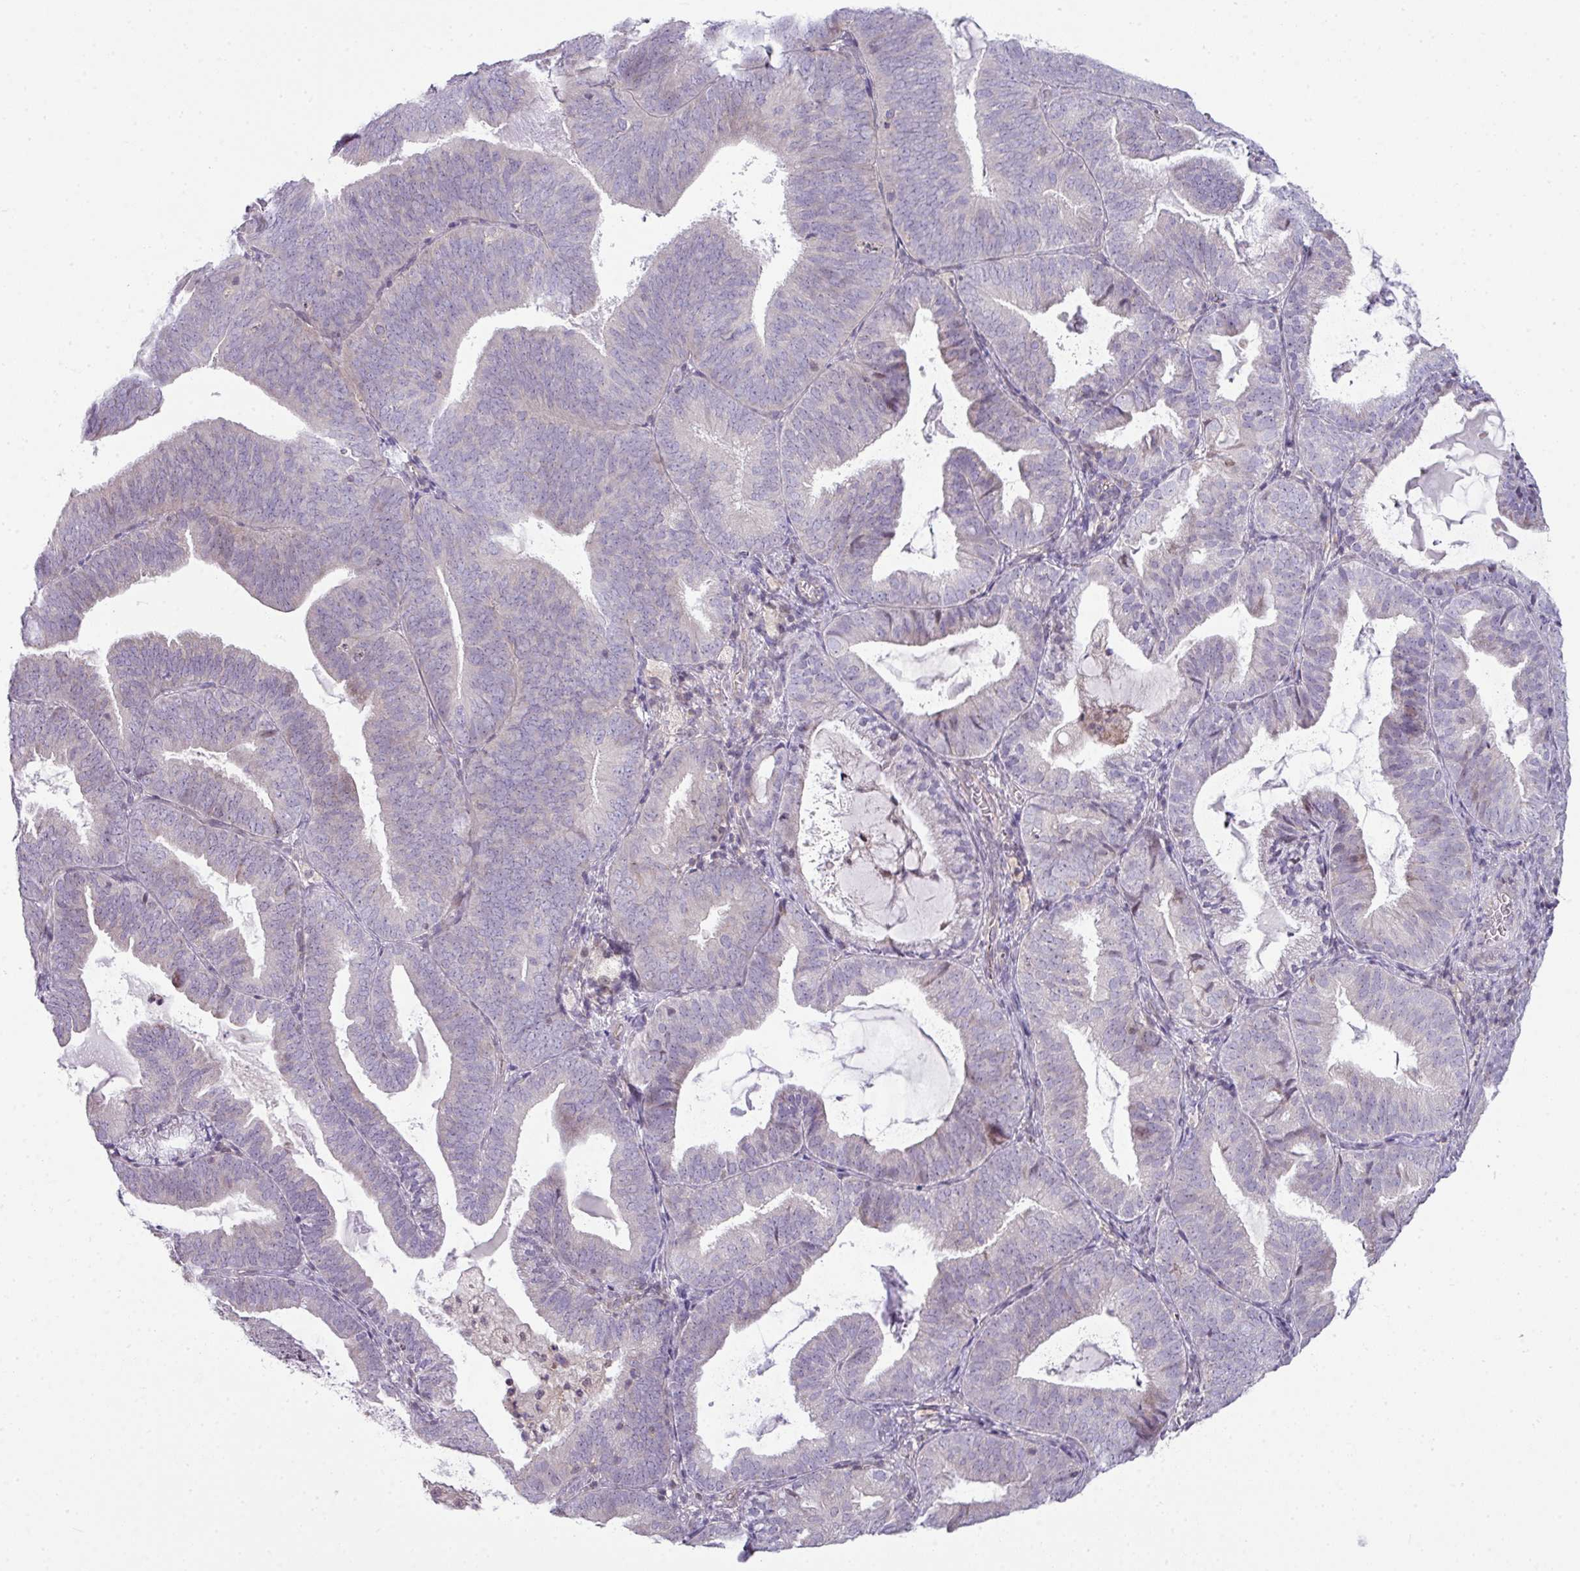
{"staining": {"intensity": "negative", "quantity": "none", "location": "none"}, "tissue": "endometrial cancer", "cell_type": "Tumor cells", "image_type": "cancer", "snomed": [{"axis": "morphology", "description": "Adenocarcinoma, NOS"}, {"axis": "topography", "description": "Endometrium"}], "caption": "Immunohistochemistry (IHC) image of endometrial cancer (adenocarcinoma) stained for a protein (brown), which exhibits no staining in tumor cells.", "gene": "STAT5A", "patient": {"sex": "female", "age": 80}}